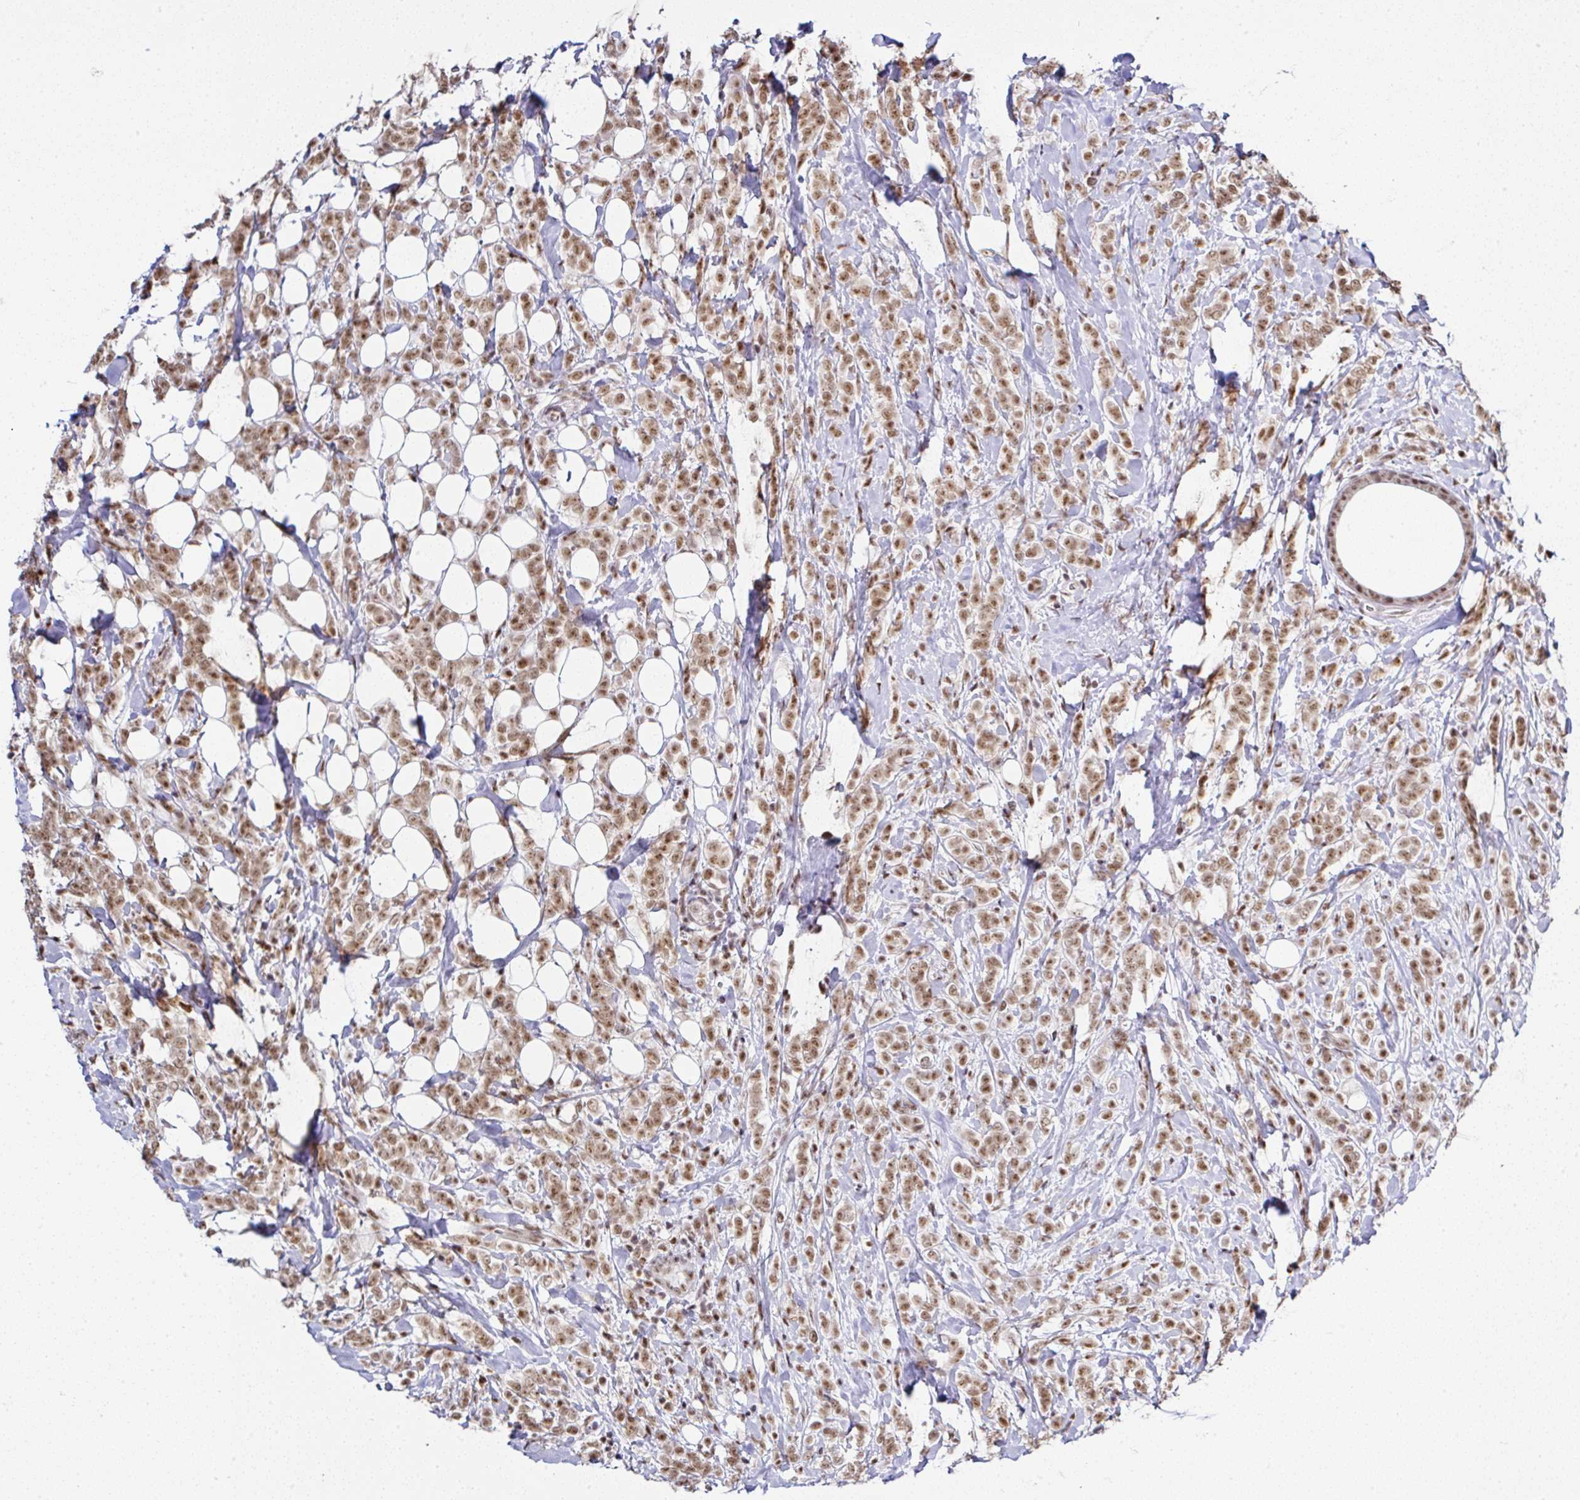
{"staining": {"intensity": "moderate", "quantity": ">75%", "location": "nuclear"}, "tissue": "breast cancer", "cell_type": "Tumor cells", "image_type": "cancer", "snomed": [{"axis": "morphology", "description": "Lobular carcinoma"}, {"axis": "topography", "description": "Breast"}], "caption": "Immunohistochemical staining of breast cancer (lobular carcinoma) exhibits medium levels of moderate nuclear expression in about >75% of tumor cells. The staining was performed using DAB to visualize the protein expression in brown, while the nuclei were stained in blue with hematoxylin (Magnification: 20x).", "gene": "PTPN2", "patient": {"sex": "female", "age": 49}}